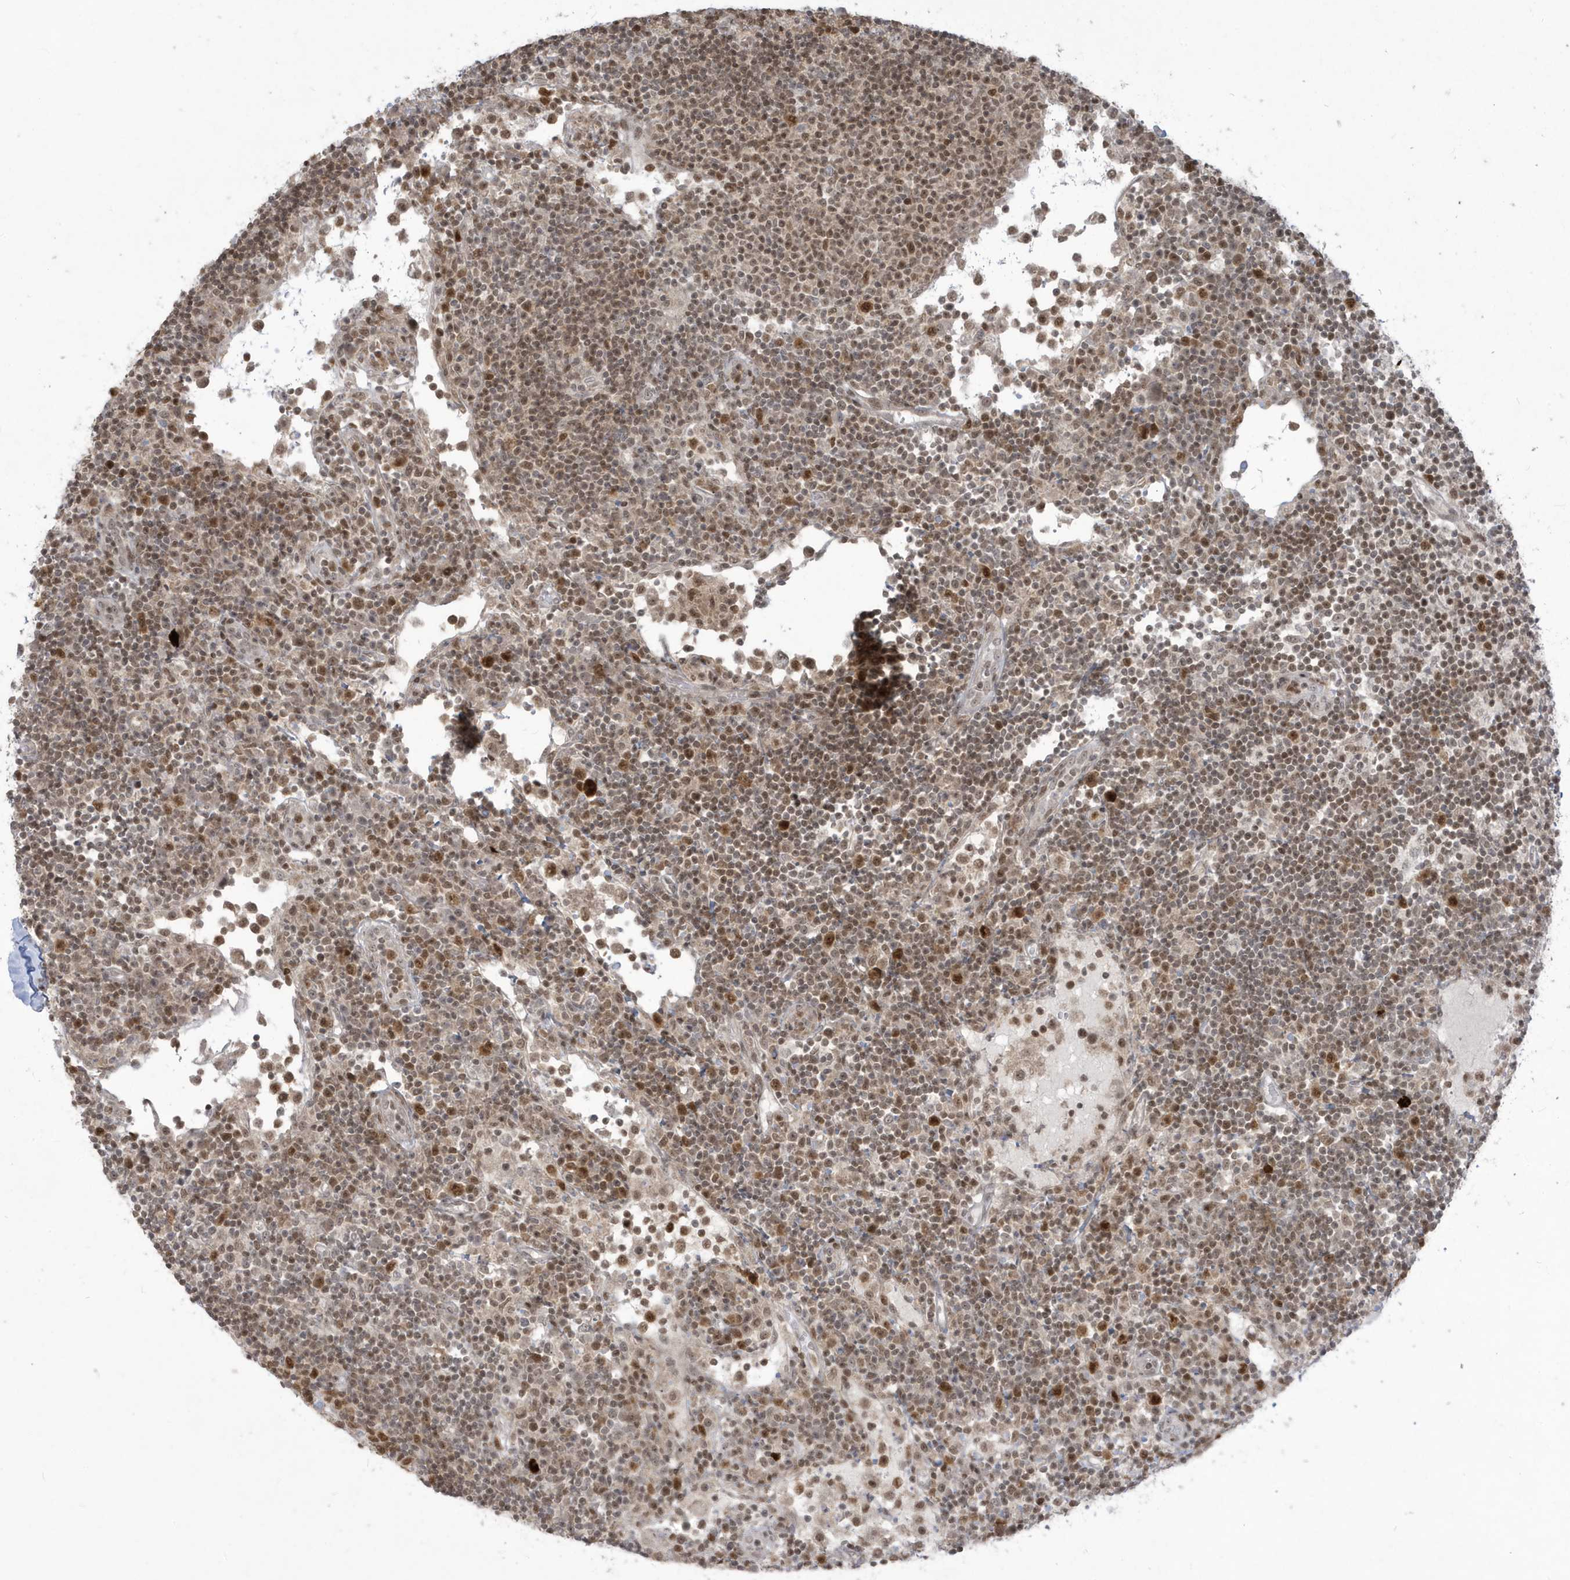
{"staining": {"intensity": "moderate", "quantity": ">75%", "location": "cytoplasmic/membranous,nuclear"}, "tissue": "lymph node", "cell_type": "Non-germinal center cells", "image_type": "normal", "snomed": [{"axis": "morphology", "description": "Normal tissue, NOS"}, {"axis": "topography", "description": "Lymph node"}], "caption": "Lymph node stained with a brown dye demonstrates moderate cytoplasmic/membranous,nuclear positive positivity in approximately >75% of non-germinal center cells.", "gene": "C1orf52", "patient": {"sex": "female", "age": 53}}